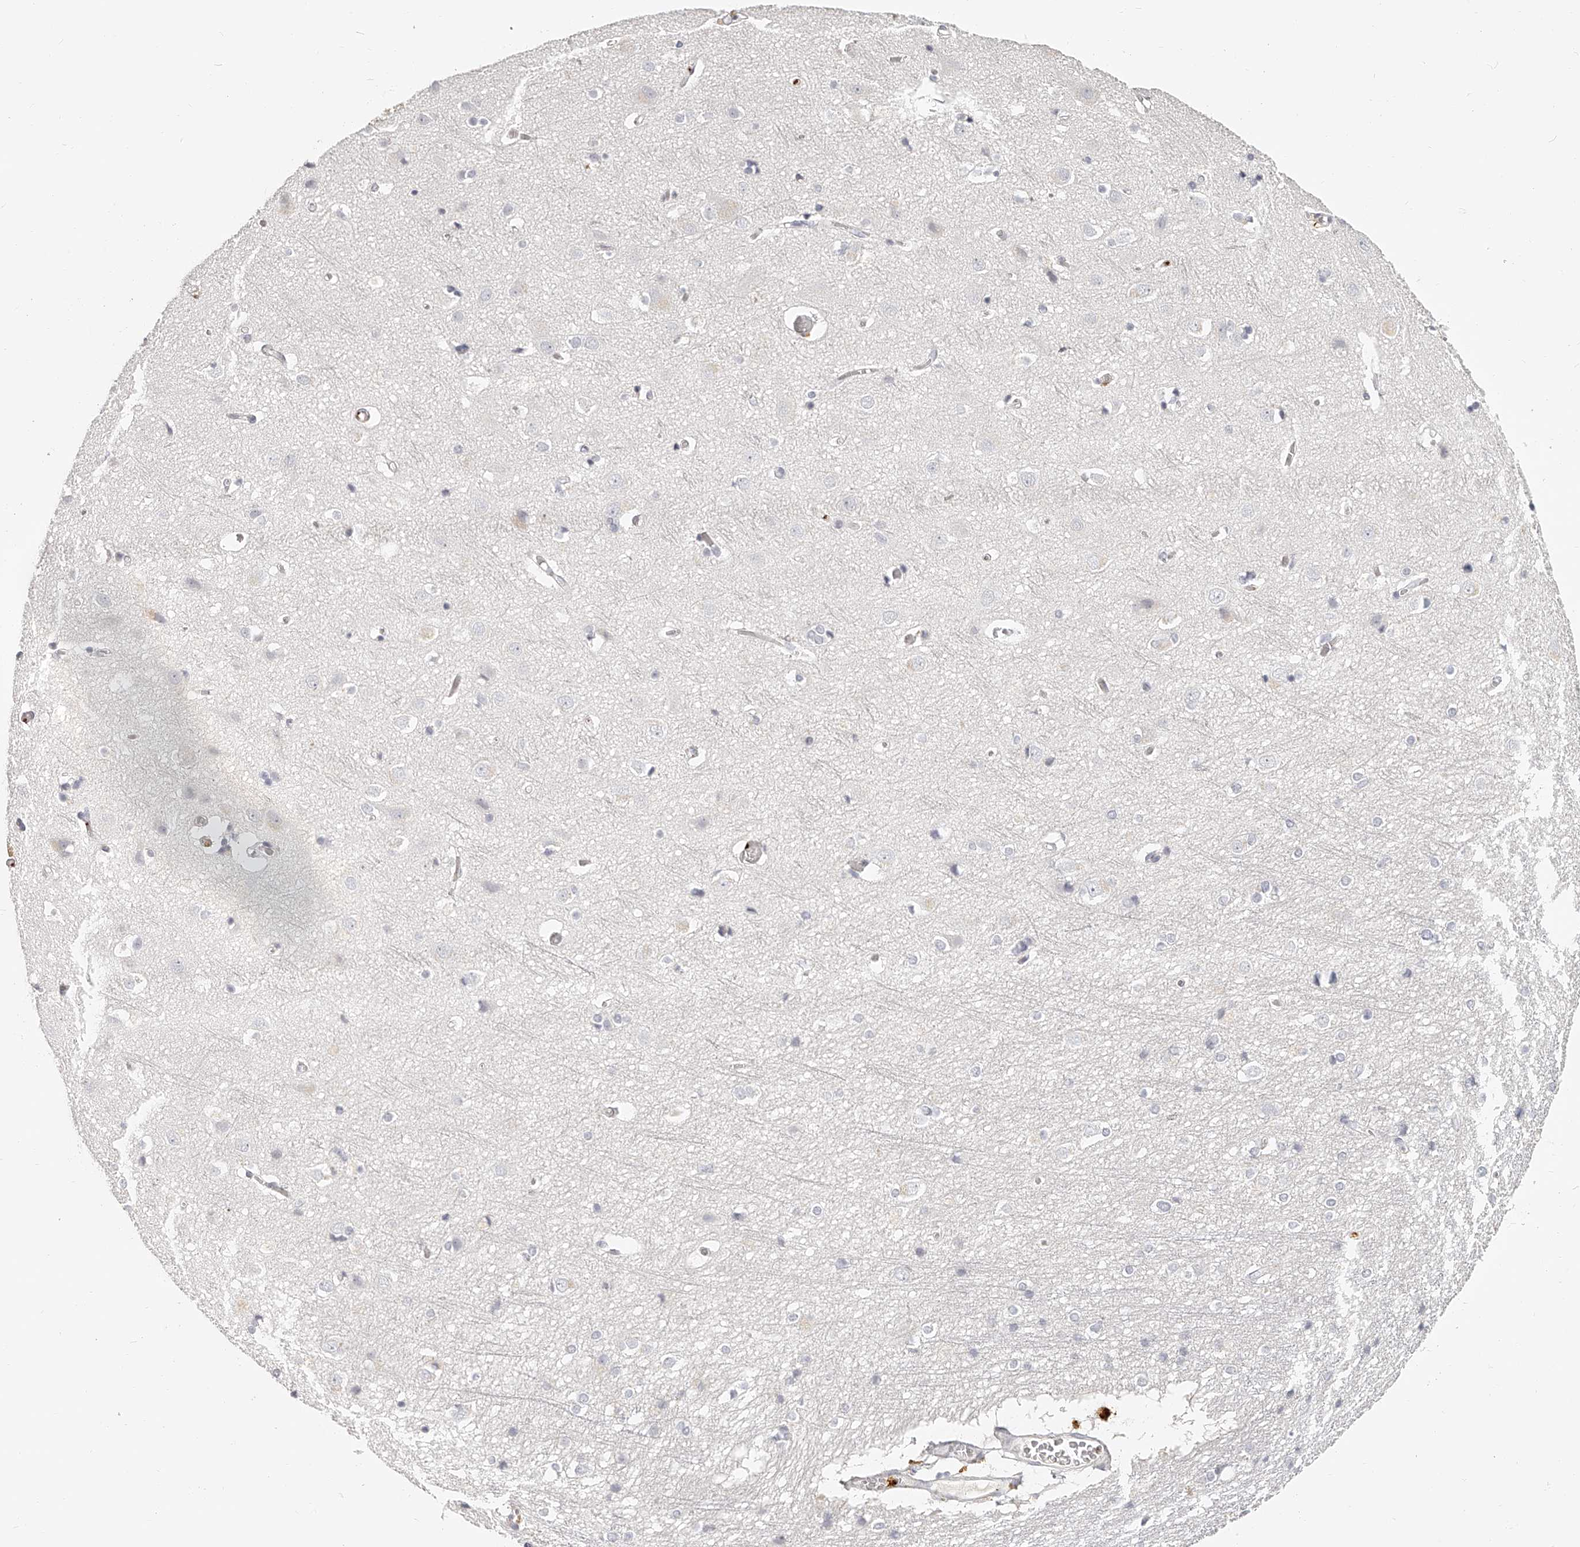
{"staining": {"intensity": "negative", "quantity": "none", "location": "none"}, "tissue": "cerebral cortex", "cell_type": "Endothelial cells", "image_type": "normal", "snomed": [{"axis": "morphology", "description": "Normal tissue, NOS"}, {"axis": "topography", "description": "Cerebral cortex"}], "caption": "IHC photomicrograph of benign cerebral cortex: human cerebral cortex stained with DAB reveals no significant protein positivity in endothelial cells.", "gene": "ITGB3", "patient": {"sex": "male", "age": 54}}